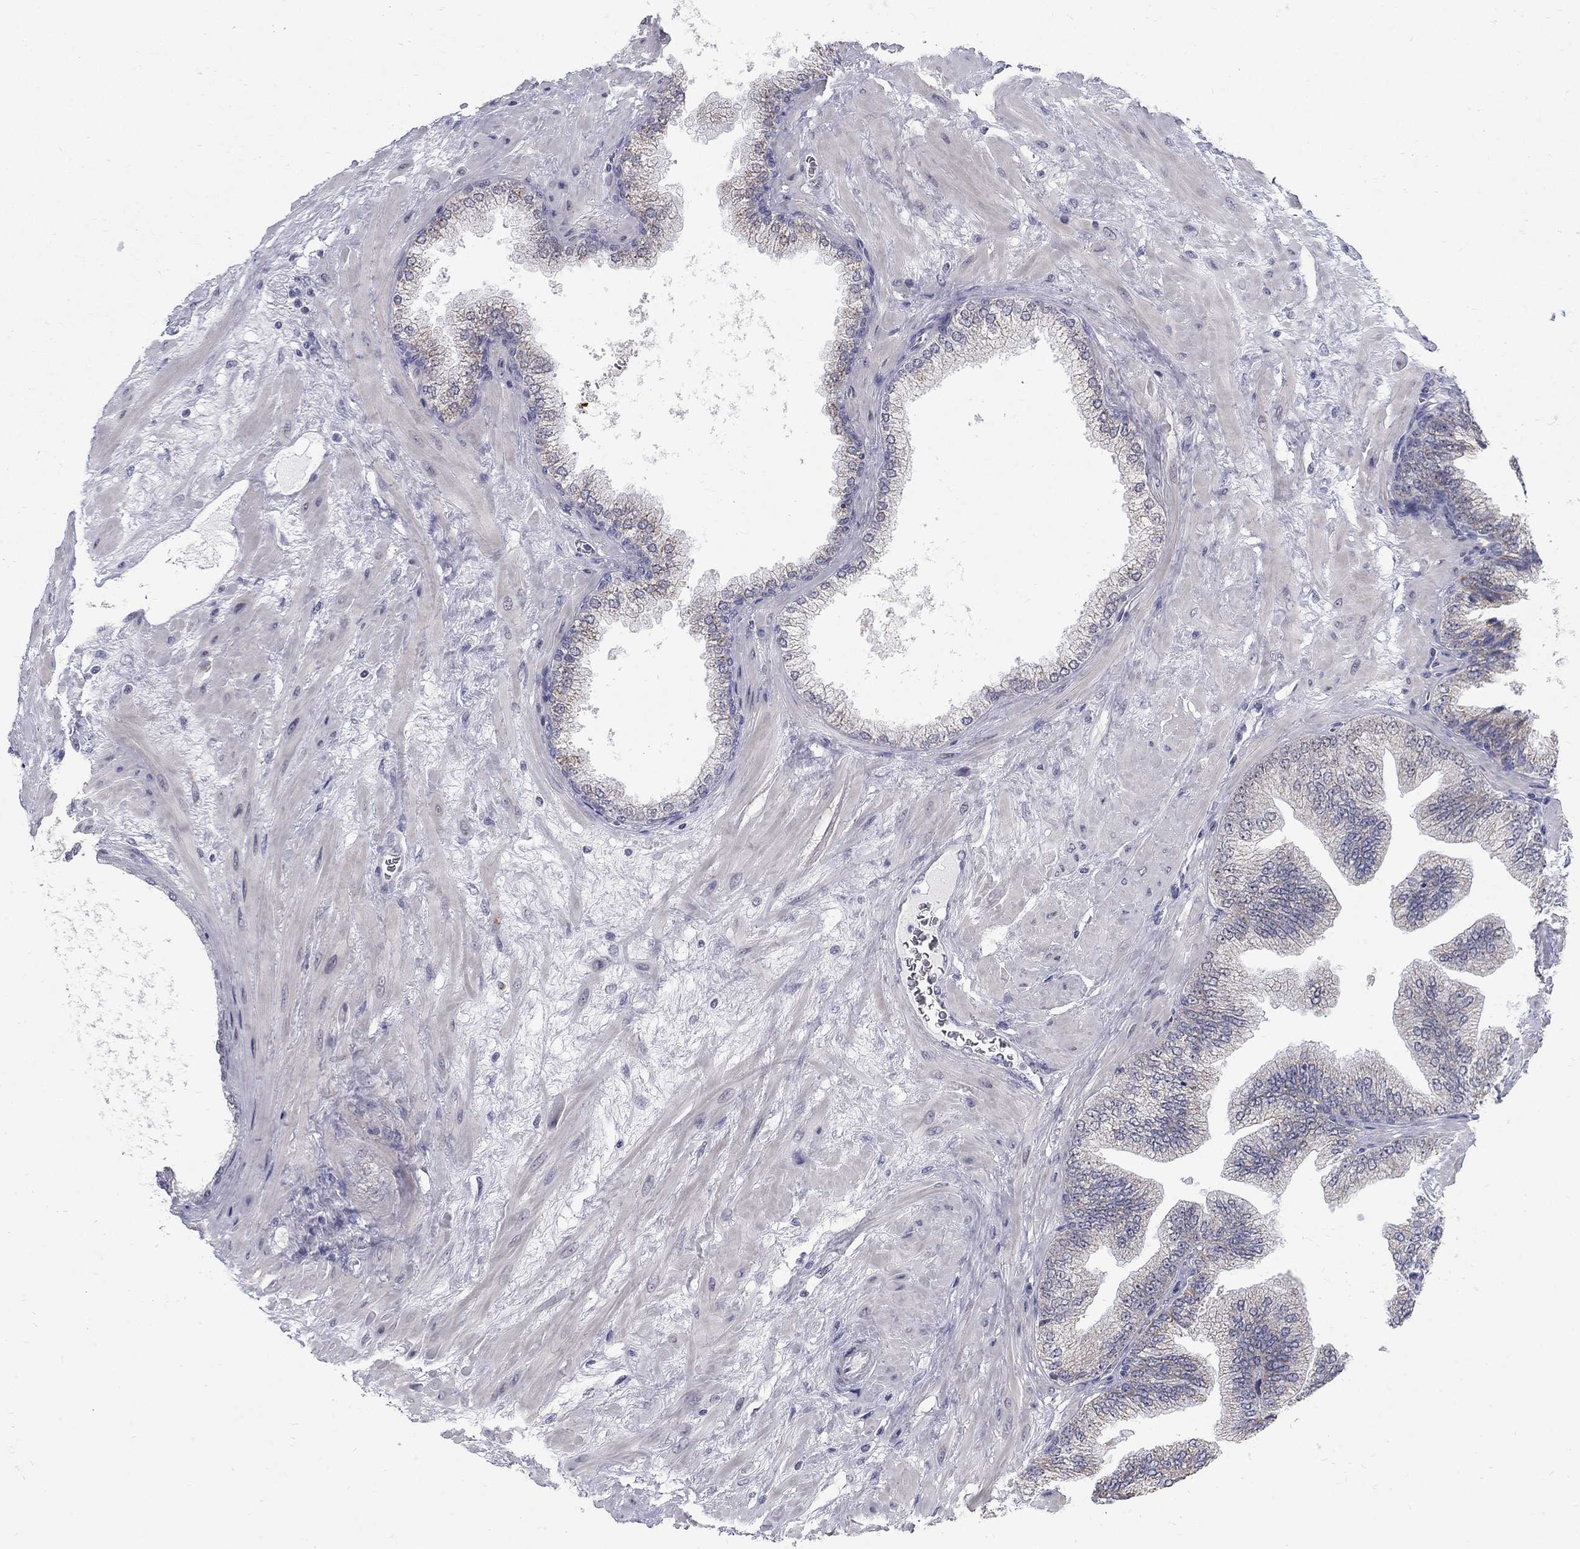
{"staining": {"intensity": "moderate", "quantity": "<25%", "location": "cytoplasmic/membranous"}, "tissue": "prostate cancer", "cell_type": "Tumor cells", "image_type": "cancer", "snomed": [{"axis": "morphology", "description": "Adenocarcinoma, Low grade"}, {"axis": "topography", "description": "Prostate"}], "caption": "Adenocarcinoma (low-grade) (prostate) stained with a brown dye displays moderate cytoplasmic/membranous positive positivity in approximately <25% of tumor cells.", "gene": "GCFC2", "patient": {"sex": "male", "age": 72}}